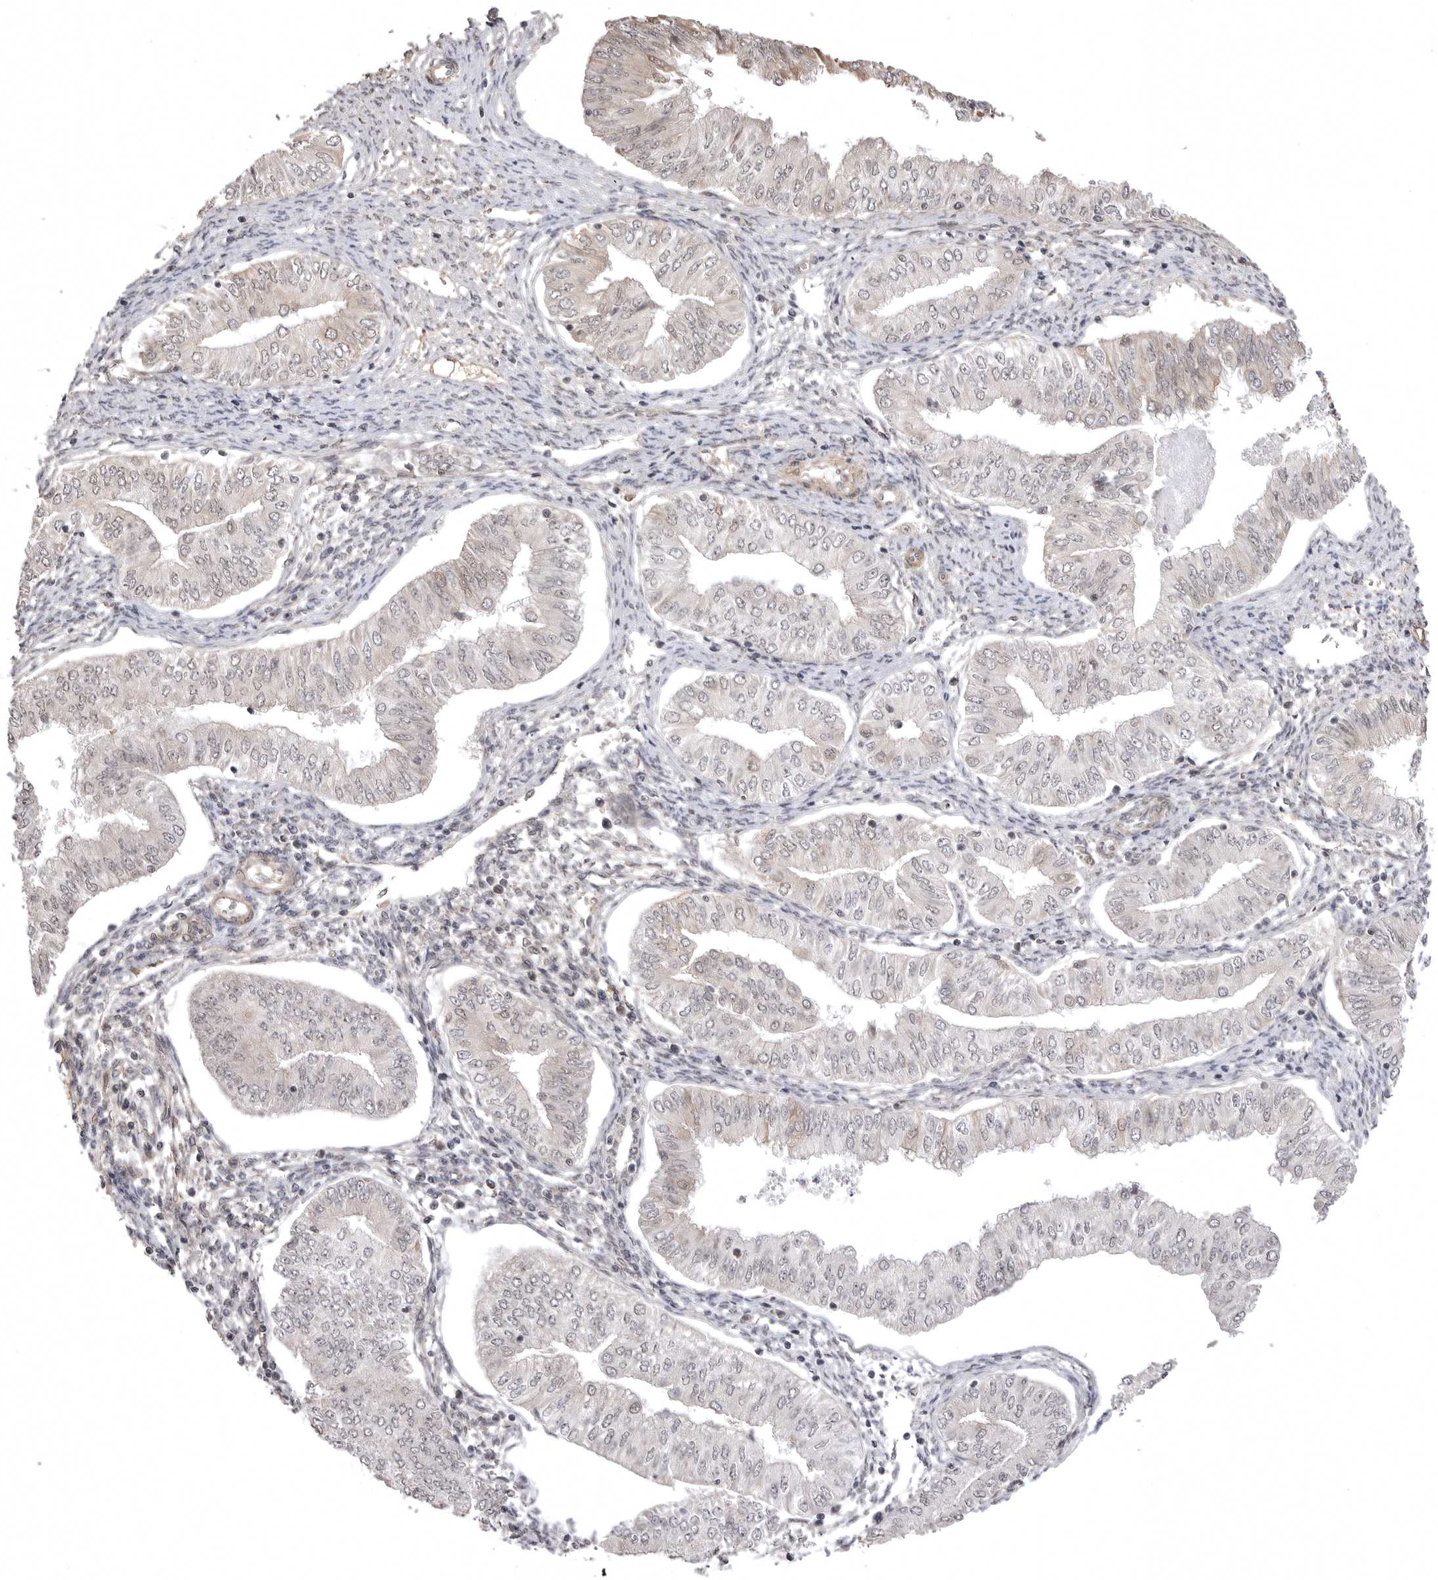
{"staining": {"intensity": "weak", "quantity": "<25%", "location": "cytoplasmic/membranous"}, "tissue": "endometrial cancer", "cell_type": "Tumor cells", "image_type": "cancer", "snomed": [{"axis": "morphology", "description": "Normal tissue, NOS"}, {"axis": "morphology", "description": "Adenocarcinoma, NOS"}, {"axis": "topography", "description": "Endometrium"}], "caption": "Endometrial cancer was stained to show a protein in brown. There is no significant staining in tumor cells.", "gene": "SORBS1", "patient": {"sex": "female", "age": 53}}